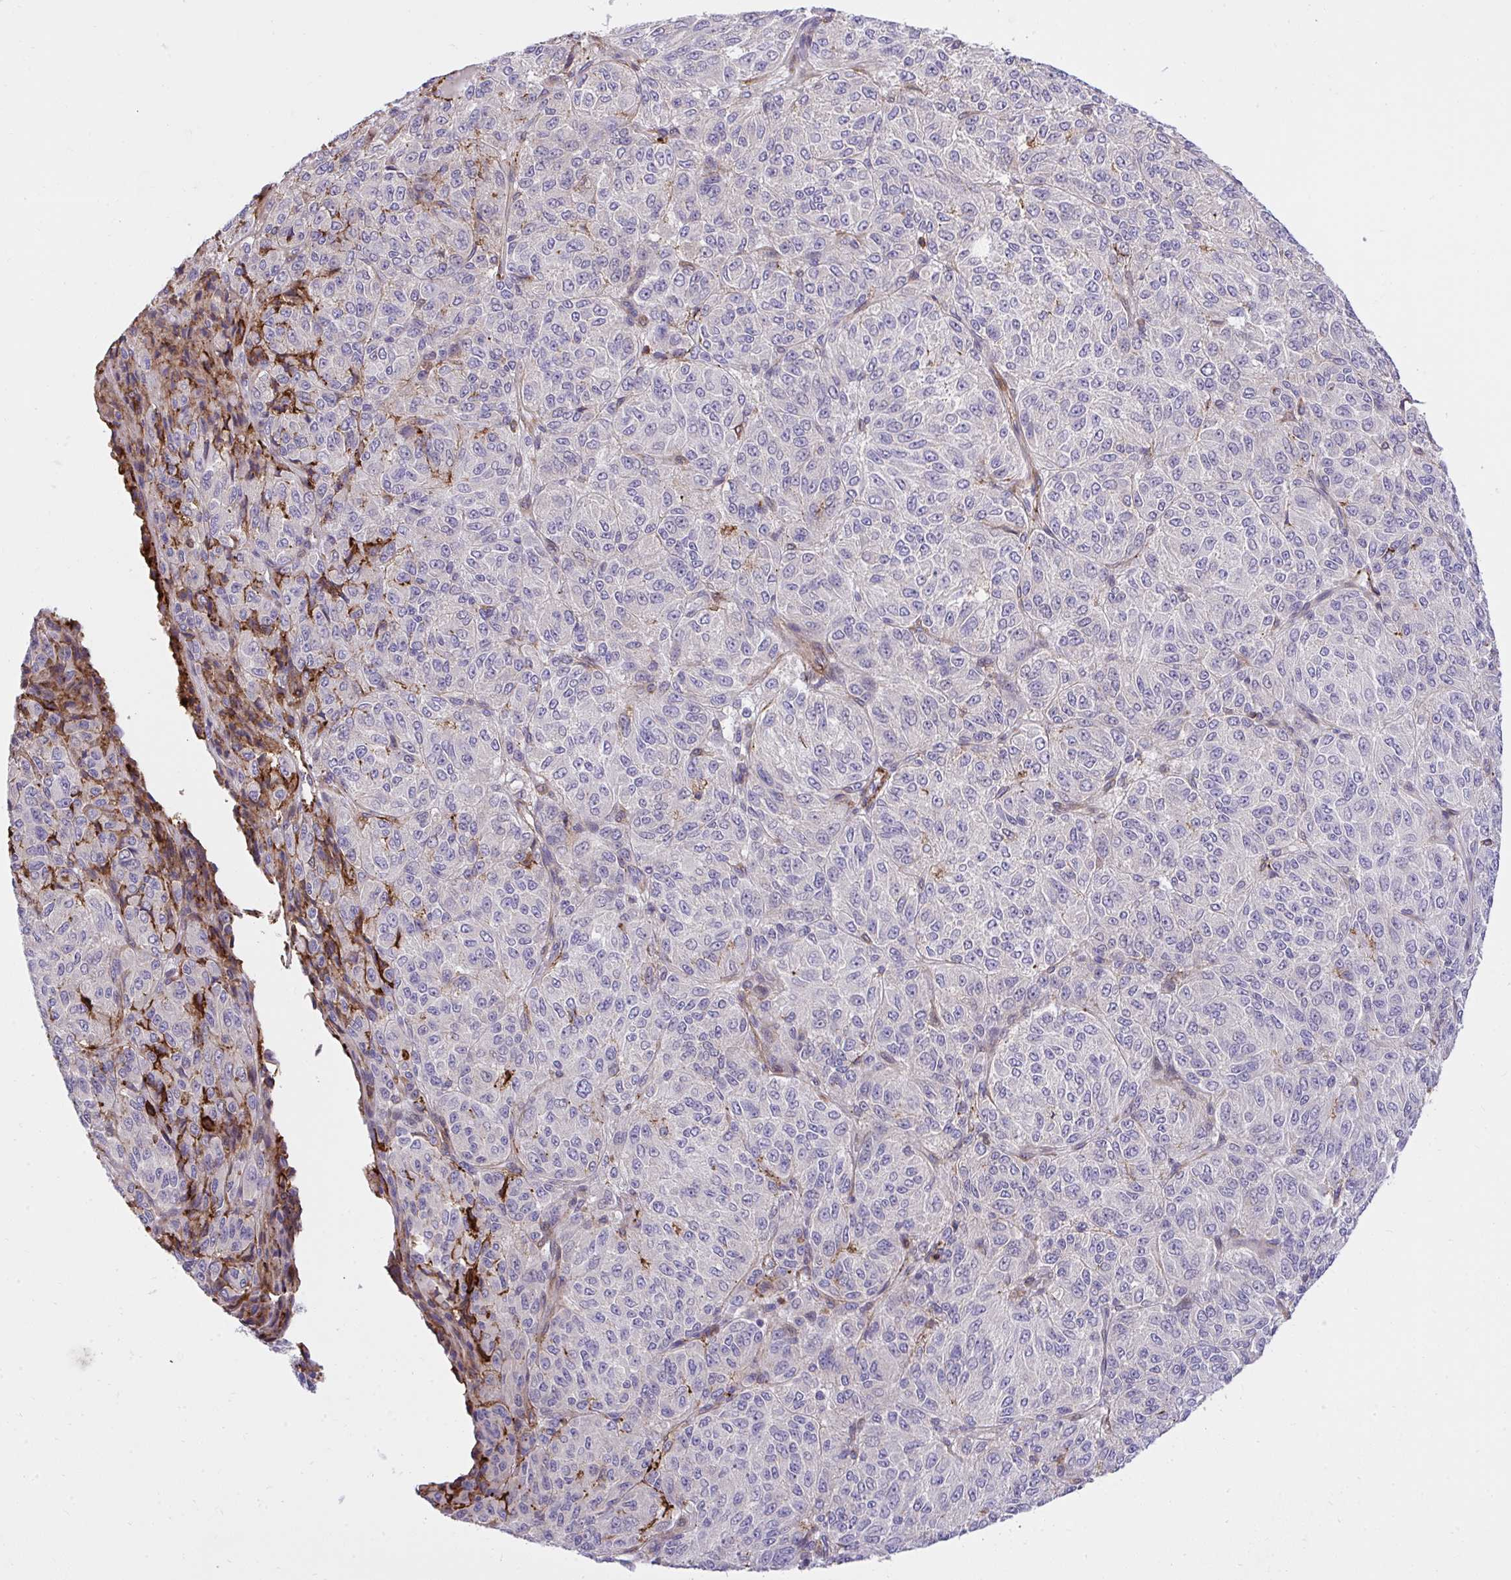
{"staining": {"intensity": "negative", "quantity": "none", "location": "none"}, "tissue": "melanoma", "cell_type": "Tumor cells", "image_type": "cancer", "snomed": [{"axis": "morphology", "description": "Malignant melanoma, Metastatic site"}, {"axis": "topography", "description": "Brain"}], "caption": "High magnification brightfield microscopy of melanoma stained with DAB (brown) and counterstained with hematoxylin (blue): tumor cells show no significant positivity. The staining is performed using DAB (3,3'-diaminobenzidine) brown chromogen with nuclei counter-stained in using hematoxylin.", "gene": "ERI1", "patient": {"sex": "female", "age": 56}}